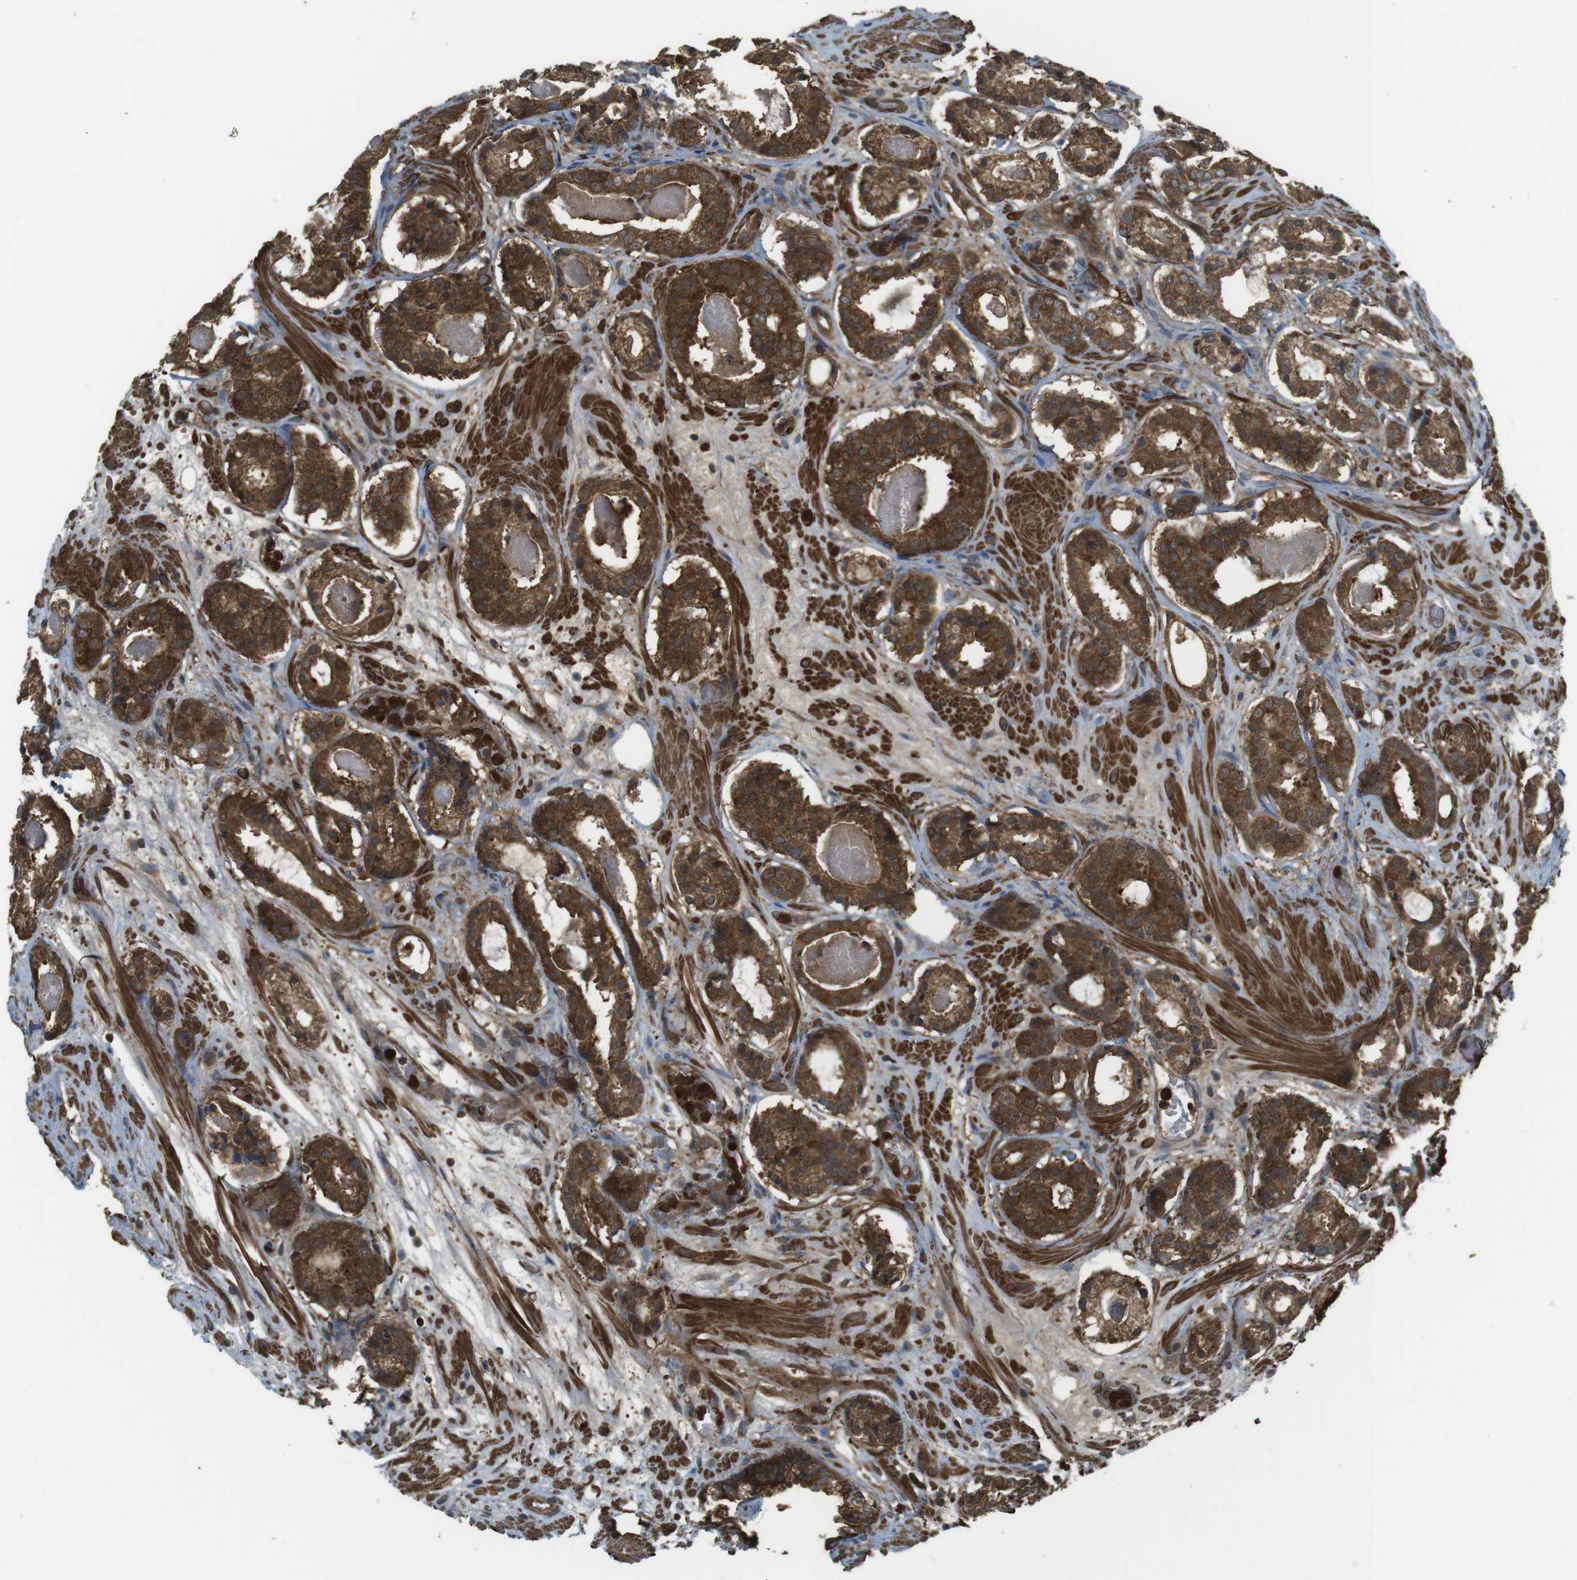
{"staining": {"intensity": "strong", "quantity": ">75%", "location": "cytoplasmic/membranous"}, "tissue": "prostate cancer", "cell_type": "Tumor cells", "image_type": "cancer", "snomed": [{"axis": "morphology", "description": "Adenocarcinoma, Low grade"}, {"axis": "topography", "description": "Prostate"}], "caption": "Immunohistochemical staining of prostate cancer (adenocarcinoma (low-grade)) displays strong cytoplasmic/membranous protein positivity in about >75% of tumor cells. (DAB IHC, brown staining for protein, blue staining for nuclei).", "gene": "LRRC3B", "patient": {"sex": "male", "age": 69}}